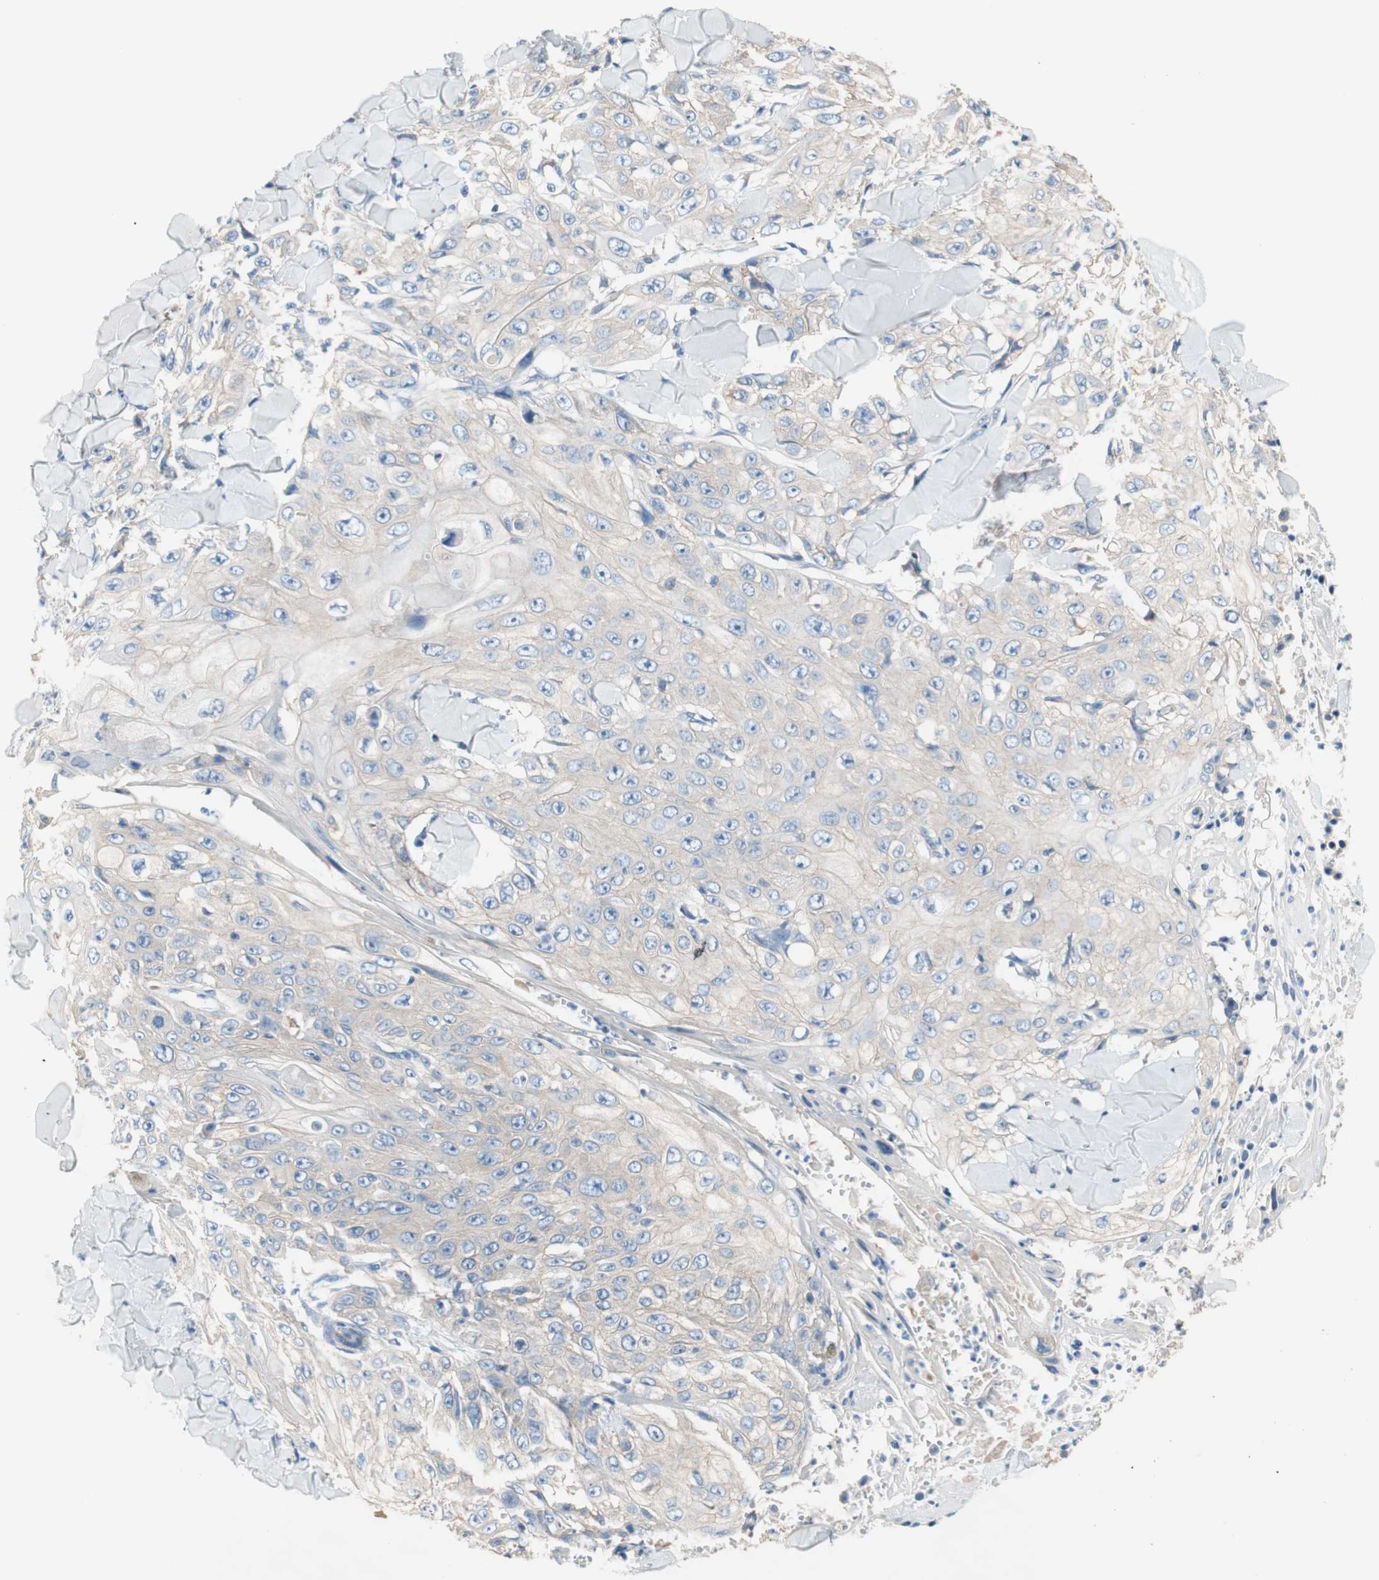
{"staining": {"intensity": "negative", "quantity": "none", "location": "none"}, "tissue": "skin cancer", "cell_type": "Tumor cells", "image_type": "cancer", "snomed": [{"axis": "morphology", "description": "Squamous cell carcinoma, NOS"}, {"axis": "topography", "description": "Skin"}], "caption": "The micrograph exhibits no staining of tumor cells in skin cancer. (DAB (3,3'-diaminobenzidine) IHC with hematoxylin counter stain).", "gene": "GLUL", "patient": {"sex": "male", "age": 86}}